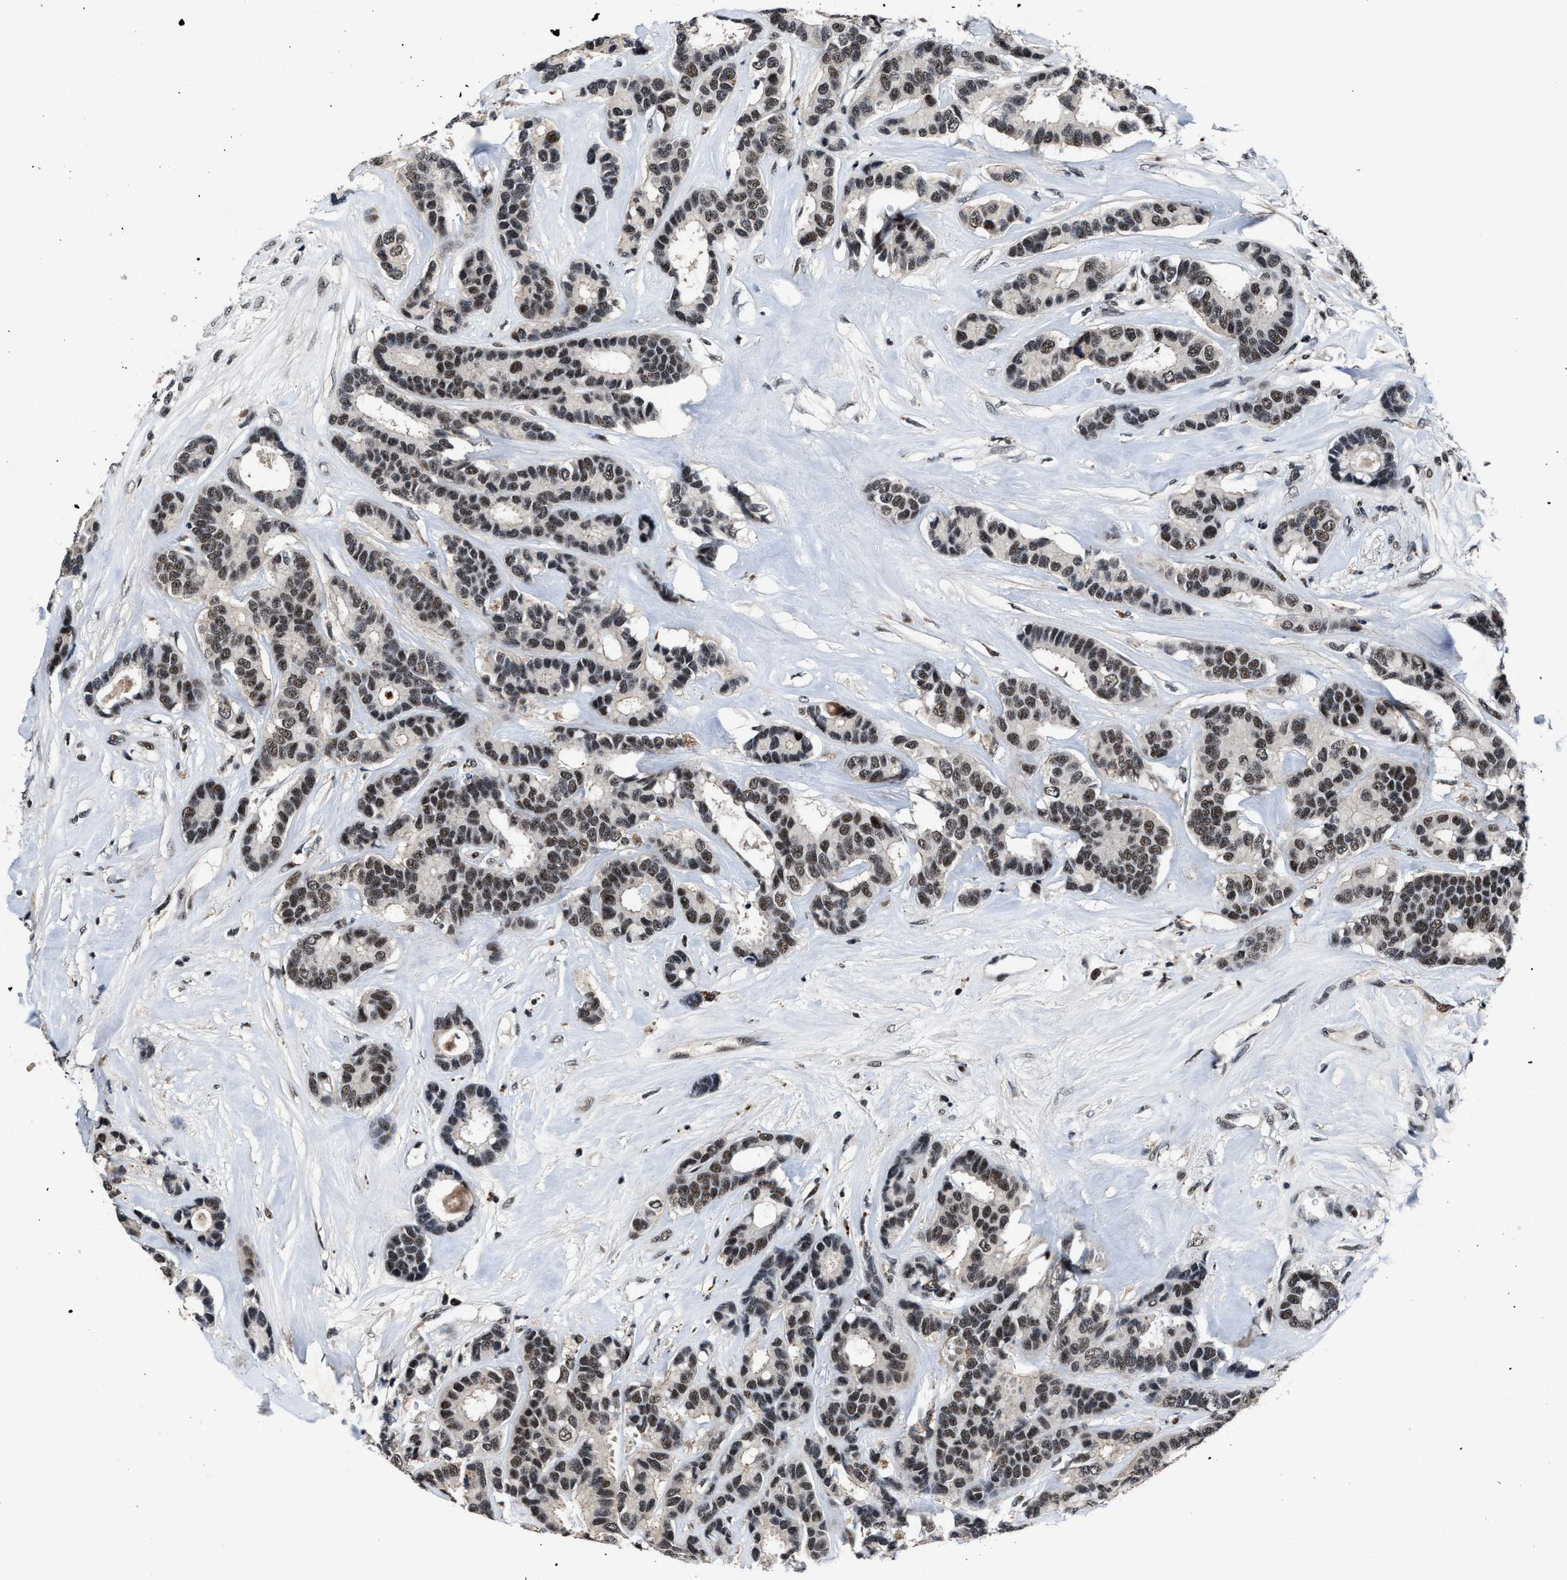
{"staining": {"intensity": "moderate", "quantity": ">75%", "location": "nuclear"}, "tissue": "breast cancer", "cell_type": "Tumor cells", "image_type": "cancer", "snomed": [{"axis": "morphology", "description": "Duct carcinoma"}, {"axis": "topography", "description": "Breast"}], "caption": "Tumor cells display medium levels of moderate nuclear positivity in about >75% of cells in human breast intraductal carcinoma.", "gene": "ZNF233", "patient": {"sex": "female", "age": 87}}